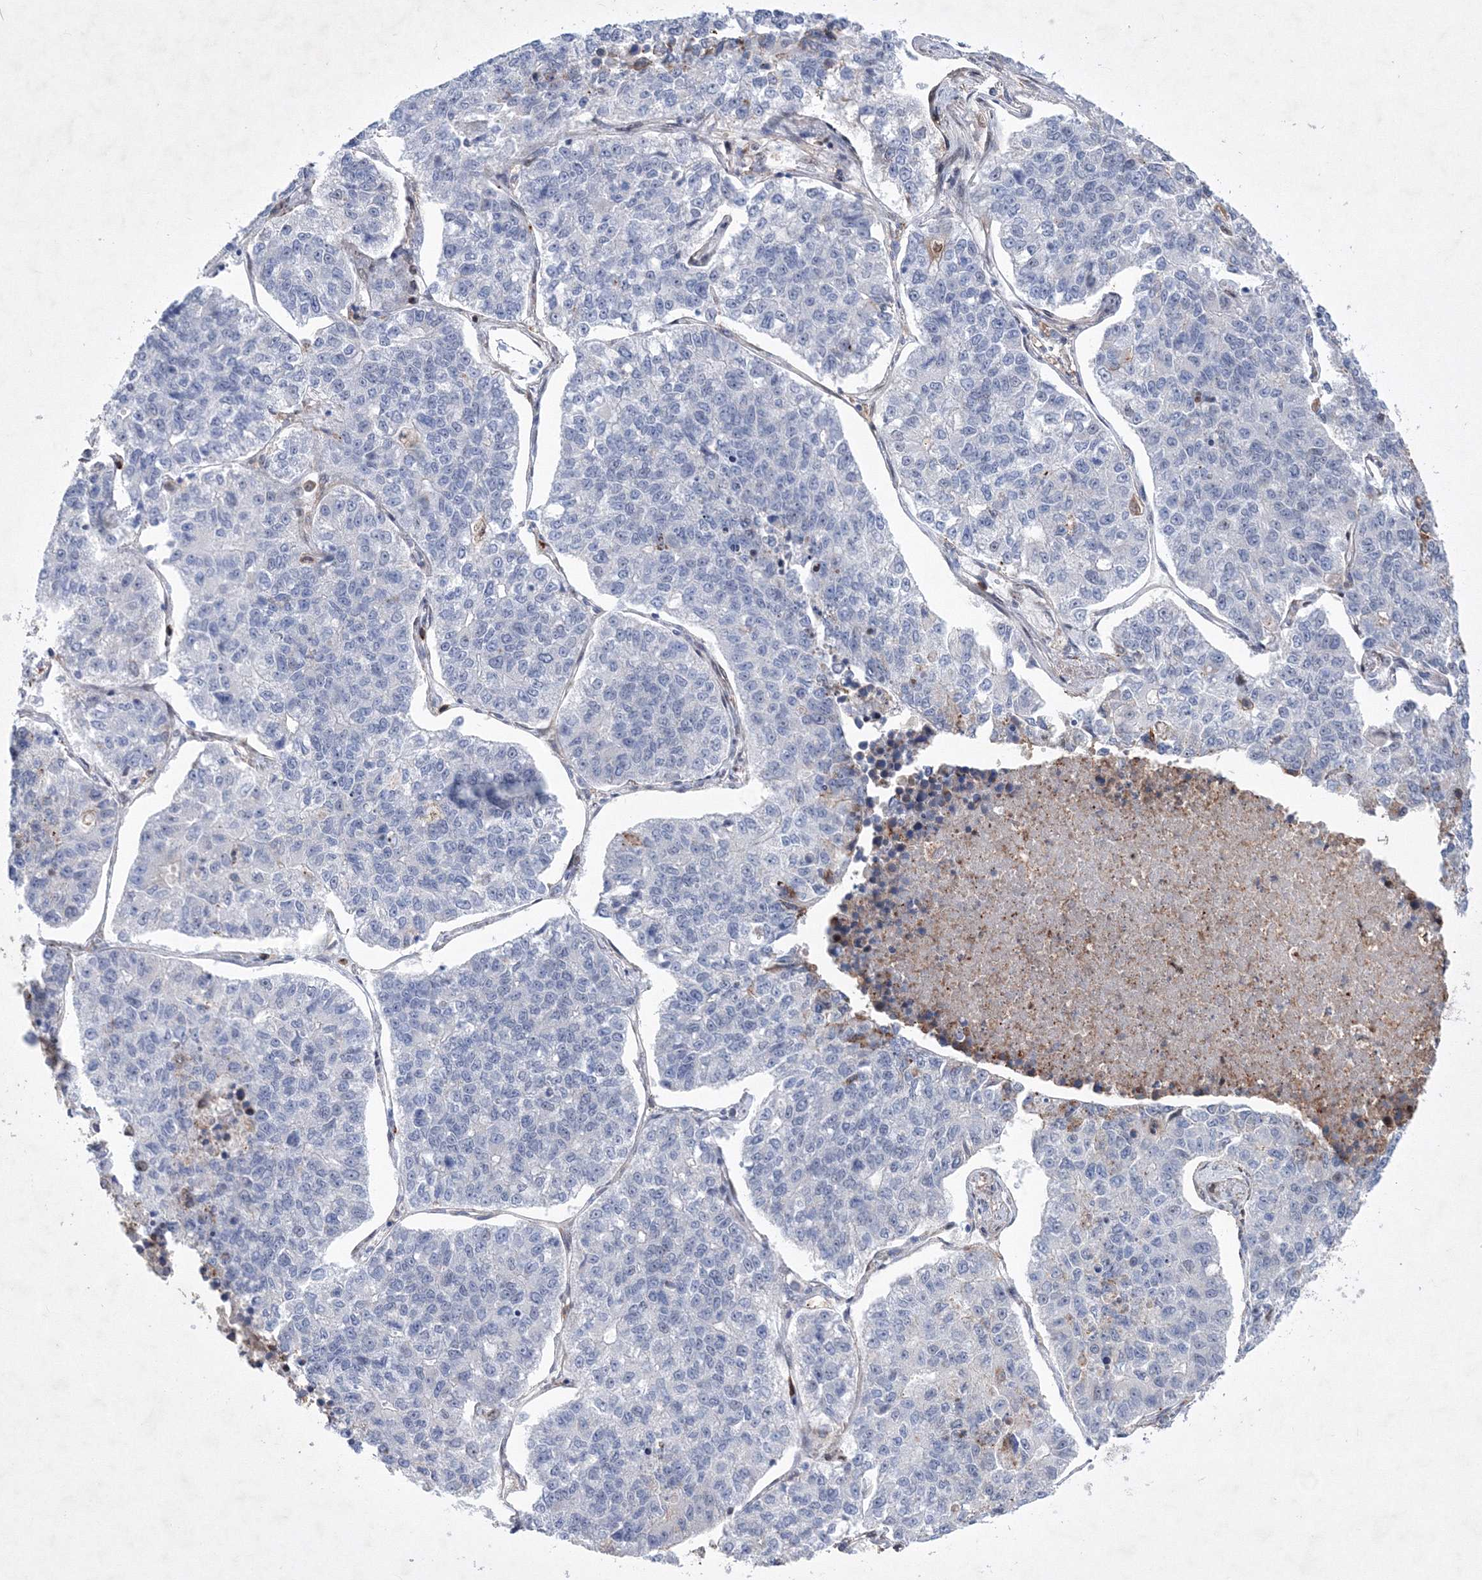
{"staining": {"intensity": "negative", "quantity": "none", "location": "none"}, "tissue": "lung cancer", "cell_type": "Tumor cells", "image_type": "cancer", "snomed": [{"axis": "morphology", "description": "Adenocarcinoma, NOS"}, {"axis": "topography", "description": "Lung"}], "caption": "Tumor cells are negative for protein expression in human lung cancer. (DAB (3,3'-diaminobenzidine) immunohistochemistry (IHC) with hematoxylin counter stain).", "gene": "RNPEPL1", "patient": {"sex": "male", "age": 49}}